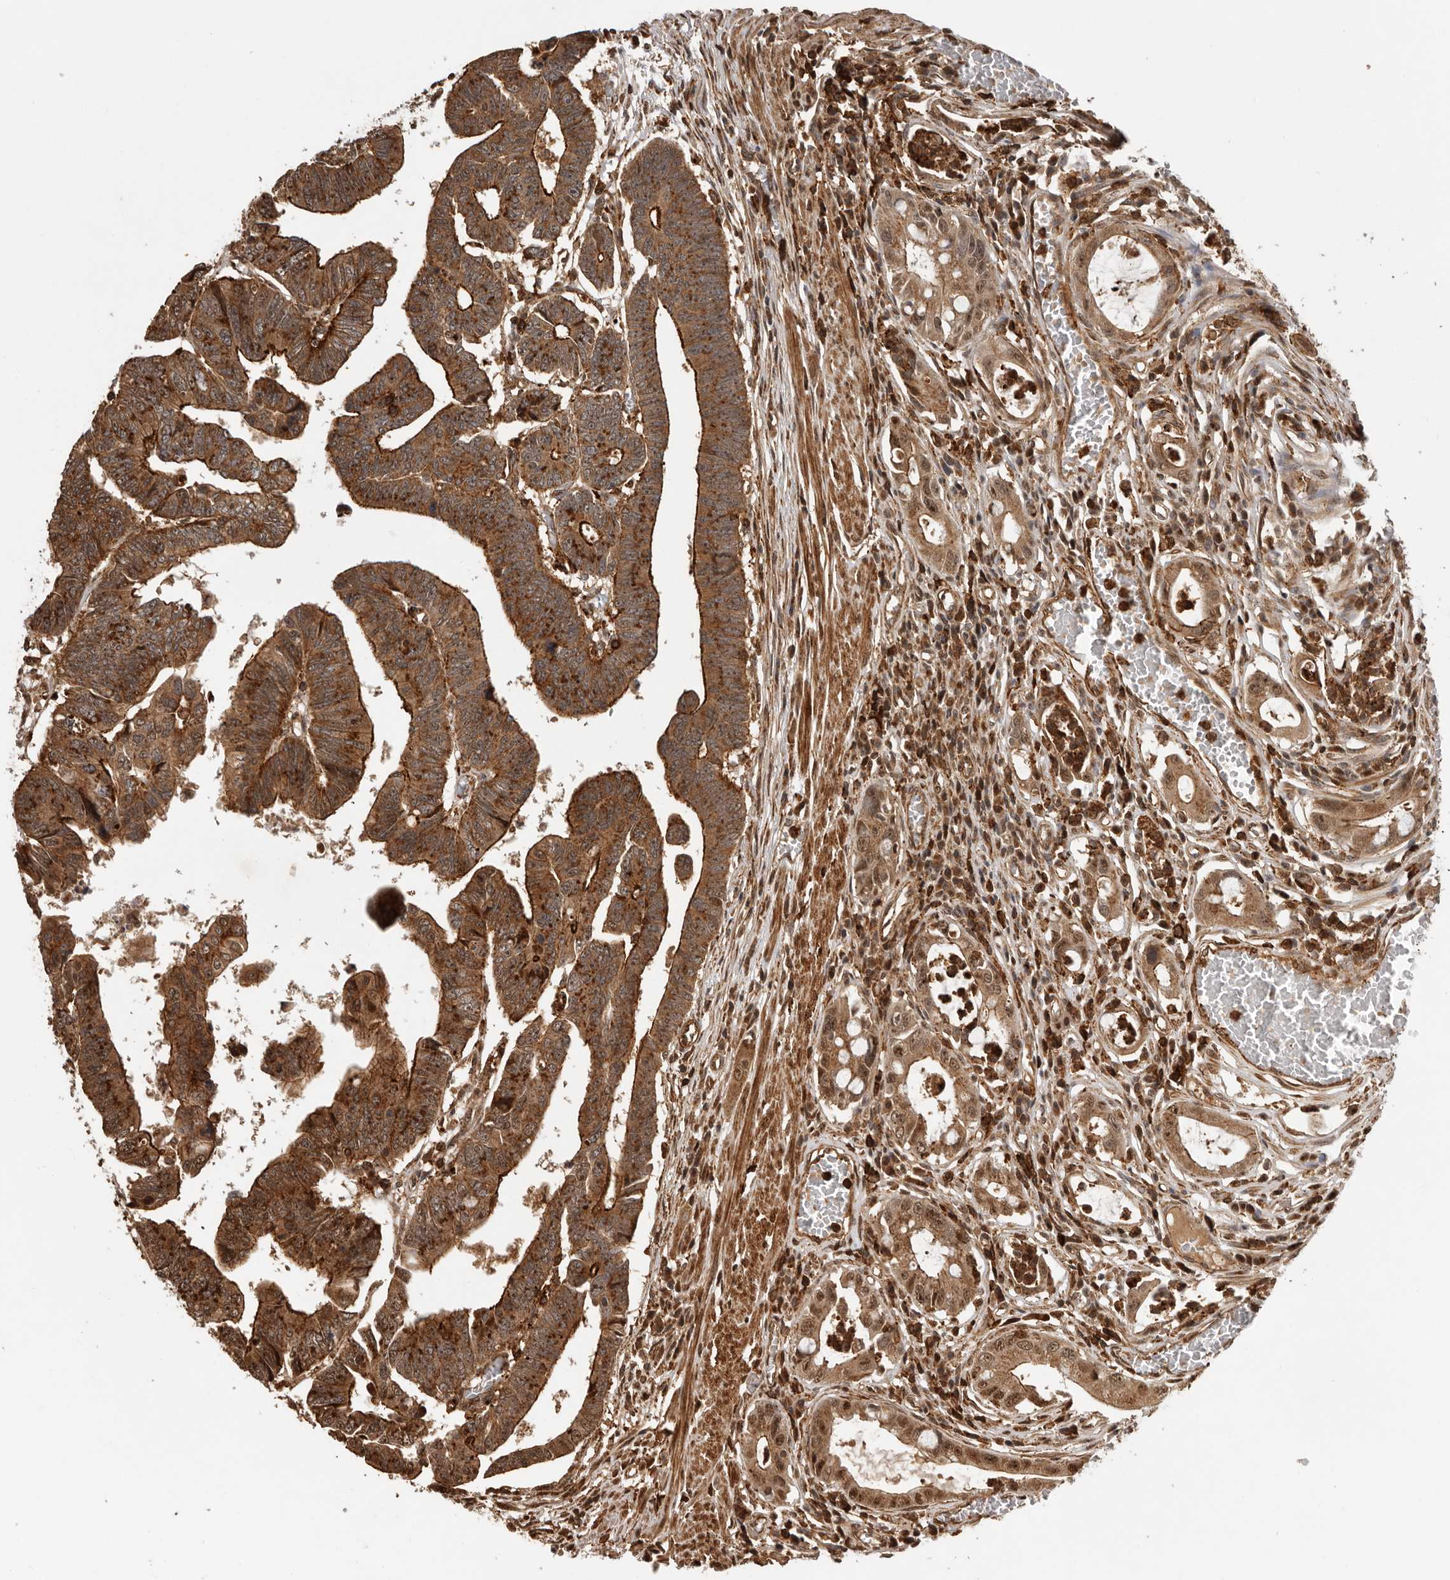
{"staining": {"intensity": "strong", "quantity": ">75%", "location": "cytoplasmic/membranous,nuclear"}, "tissue": "colorectal cancer", "cell_type": "Tumor cells", "image_type": "cancer", "snomed": [{"axis": "morphology", "description": "Adenocarcinoma, NOS"}, {"axis": "topography", "description": "Rectum"}], "caption": "Immunohistochemical staining of colorectal cancer exhibits high levels of strong cytoplasmic/membranous and nuclear protein staining in about >75% of tumor cells.", "gene": "RNF157", "patient": {"sex": "female", "age": 65}}